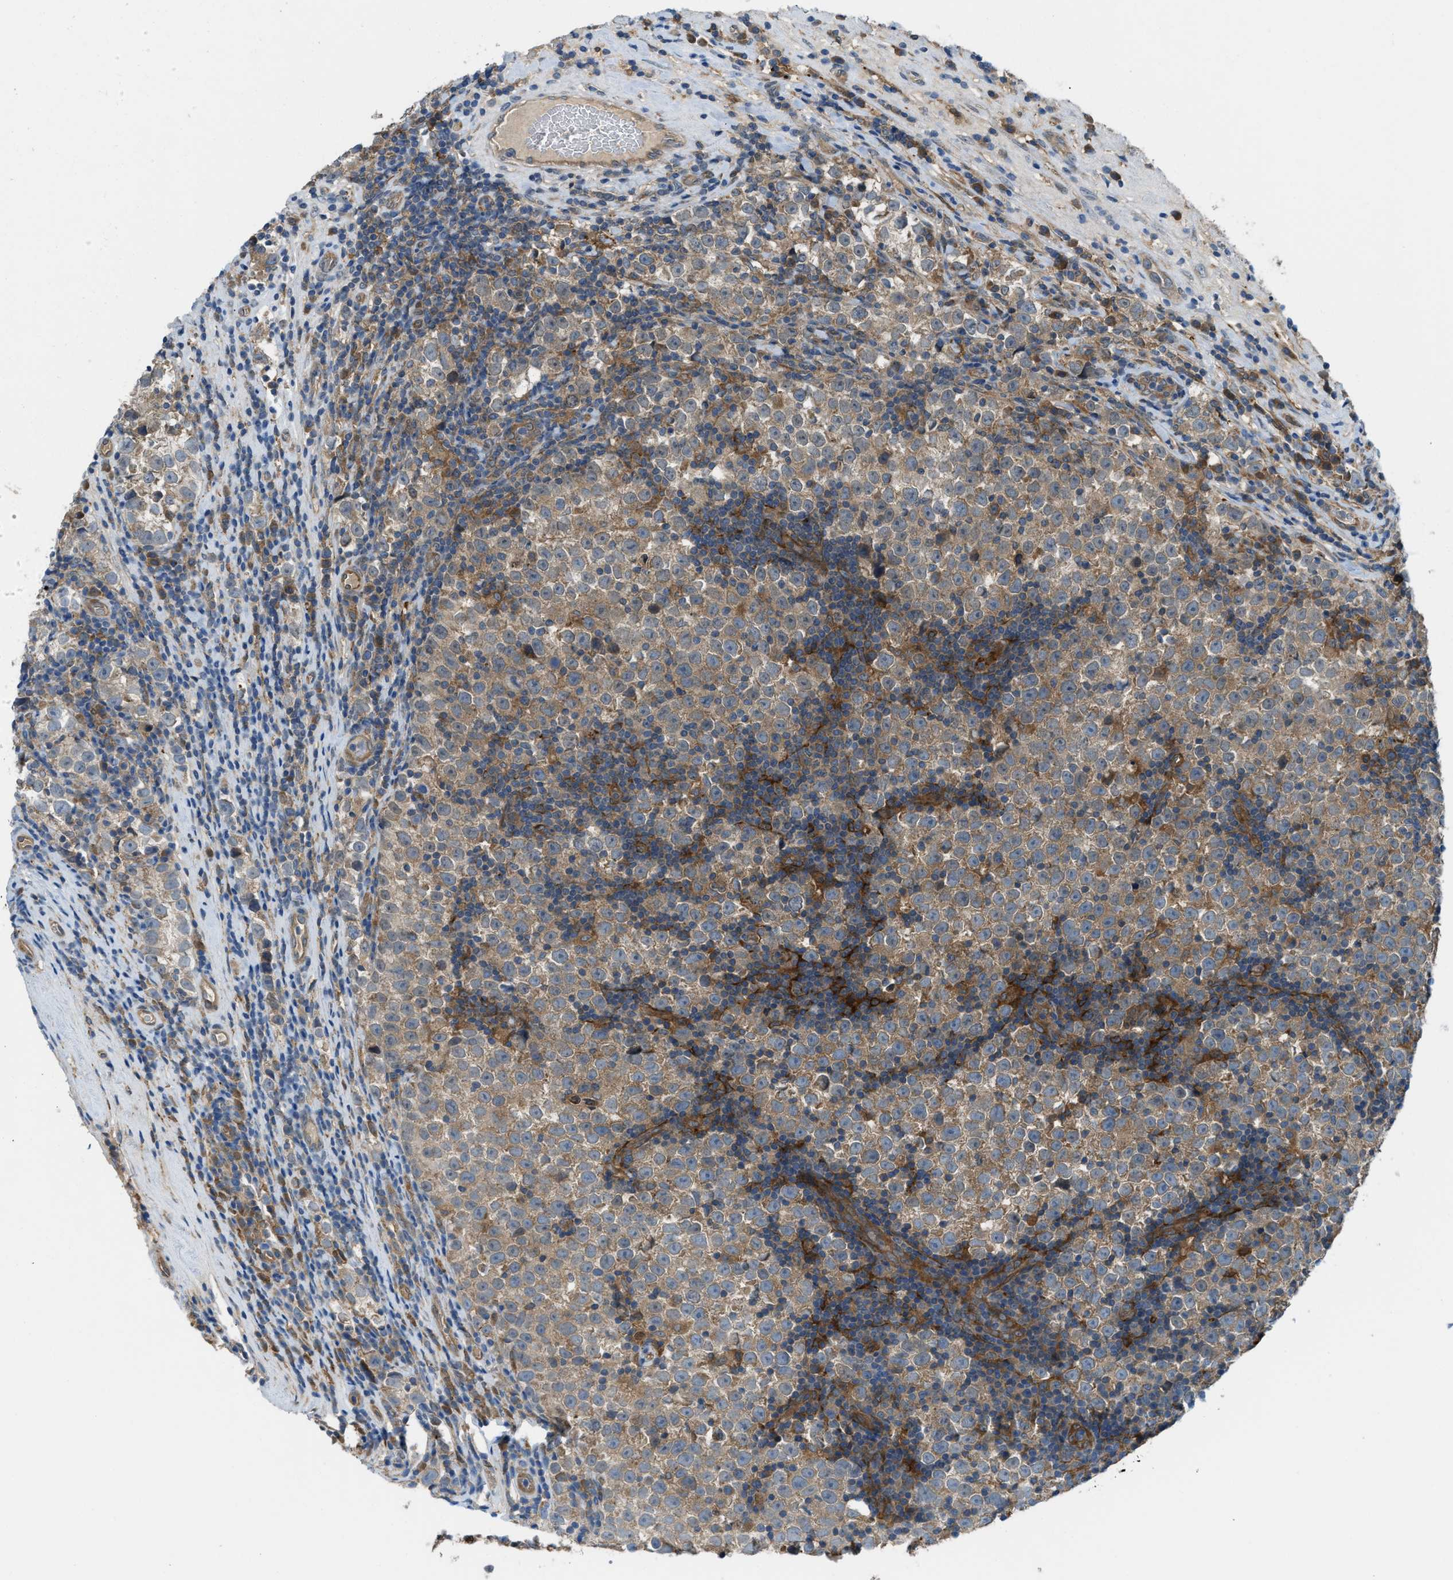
{"staining": {"intensity": "weak", "quantity": ">75%", "location": "cytoplasmic/membranous"}, "tissue": "testis cancer", "cell_type": "Tumor cells", "image_type": "cancer", "snomed": [{"axis": "morphology", "description": "Normal tissue, NOS"}, {"axis": "morphology", "description": "Seminoma, NOS"}, {"axis": "topography", "description": "Testis"}], "caption": "Immunohistochemistry photomicrograph of human testis seminoma stained for a protein (brown), which demonstrates low levels of weak cytoplasmic/membranous positivity in approximately >75% of tumor cells.", "gene": "BAZ2B", "patient": {"sex": "male", "age": 43}}